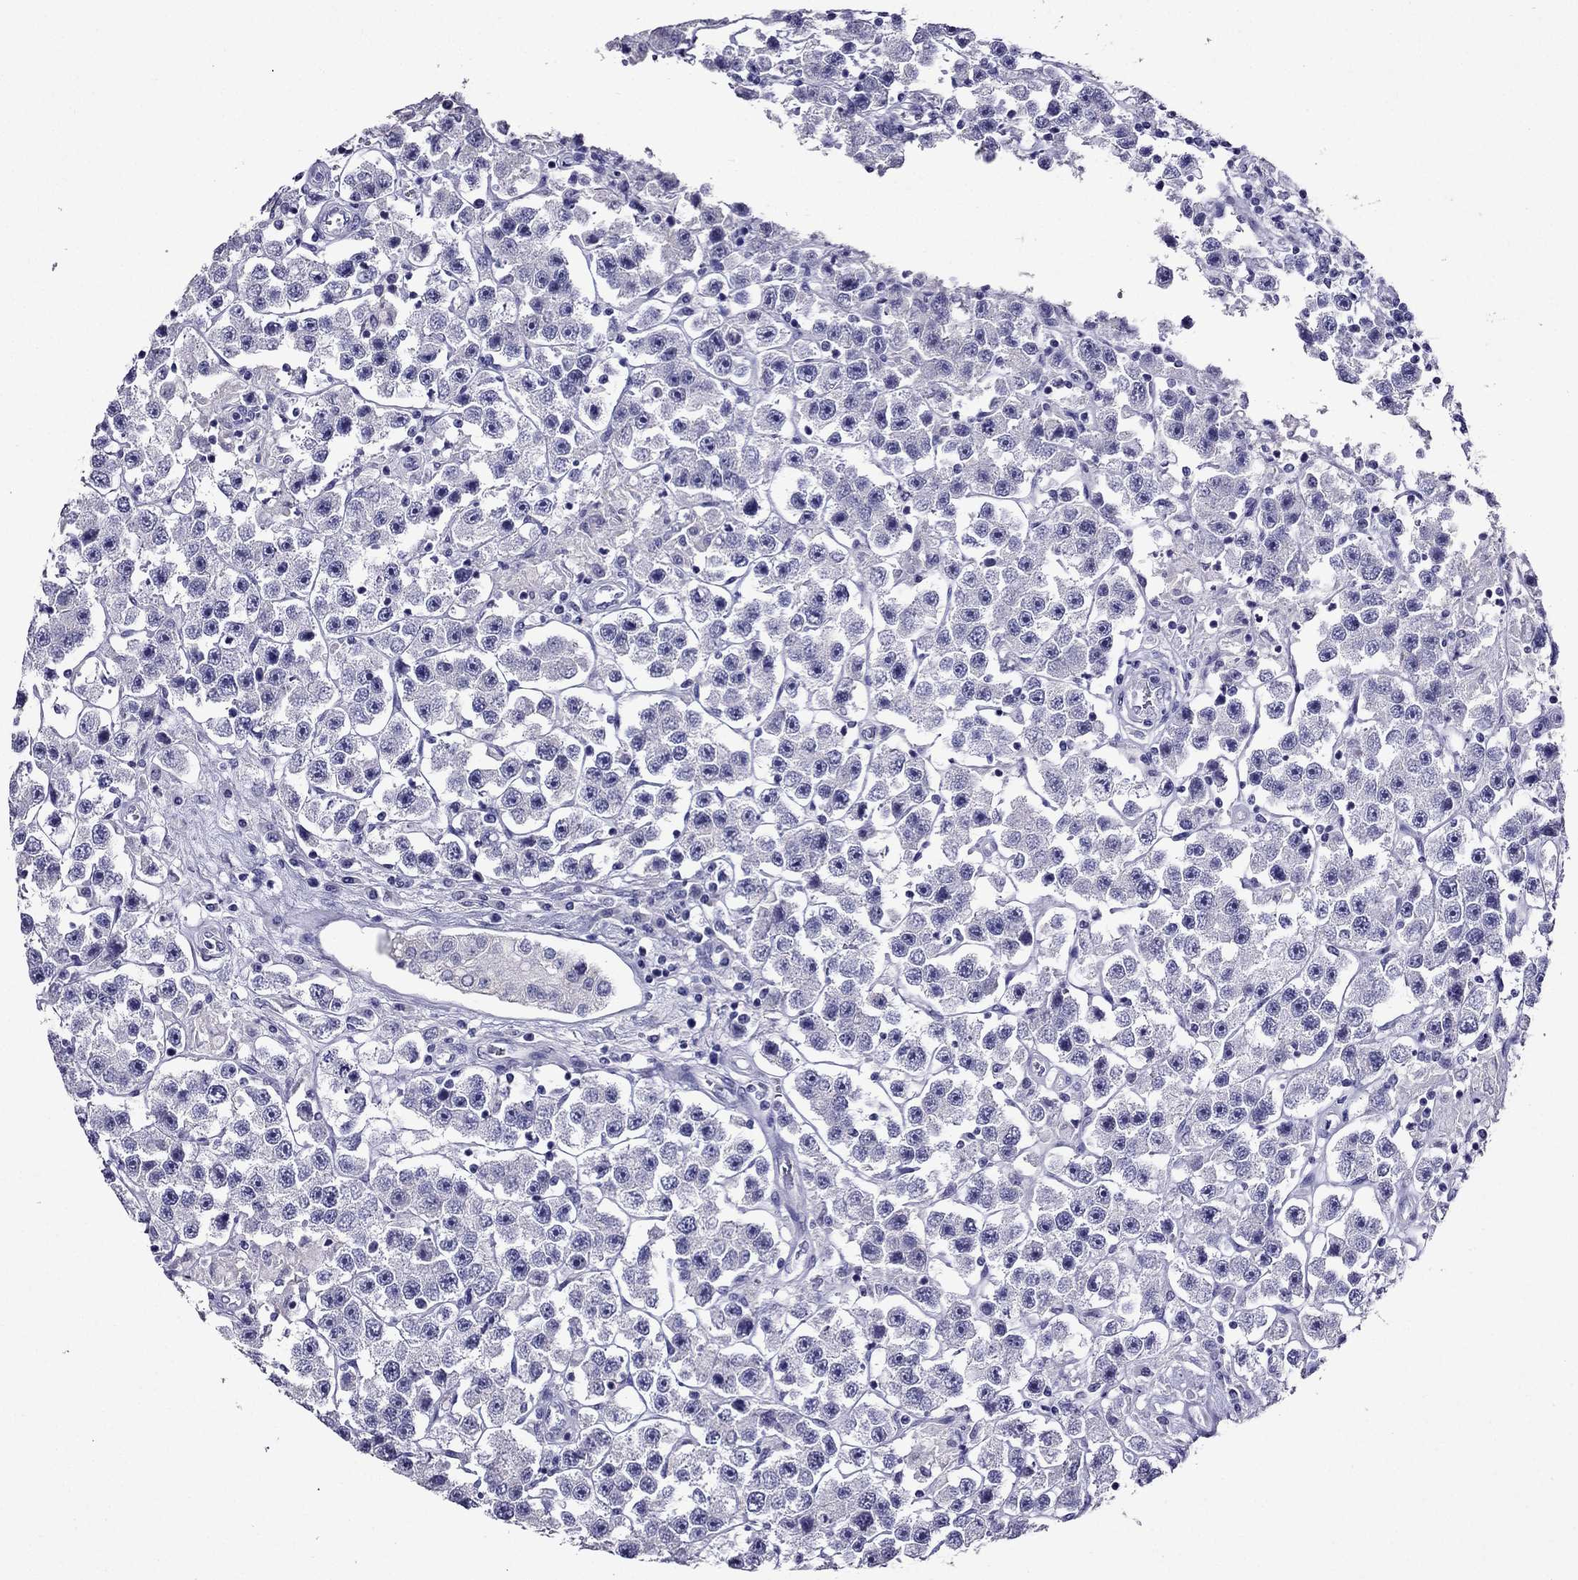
{"staining": {"intensity": "negative", "quantity": "none", "location": "none"}, "tissue": "testis cancer", "cell_type": "Tumor cells", "image_type": "cancer", "snomed": [{"axis": "morphology", "description": "Seminoma, NOS"}, {"axis": "topography", "description": "Testis"}], "caption": "This is a image of immunohistochemistry (IHC) staining of testis cancer, which shows no positivity in tumor cells. (IHC, brightfield microscopy, high magnification).", "gene": "ZNF541", "patient": {"sex": "male", "age": 45}}